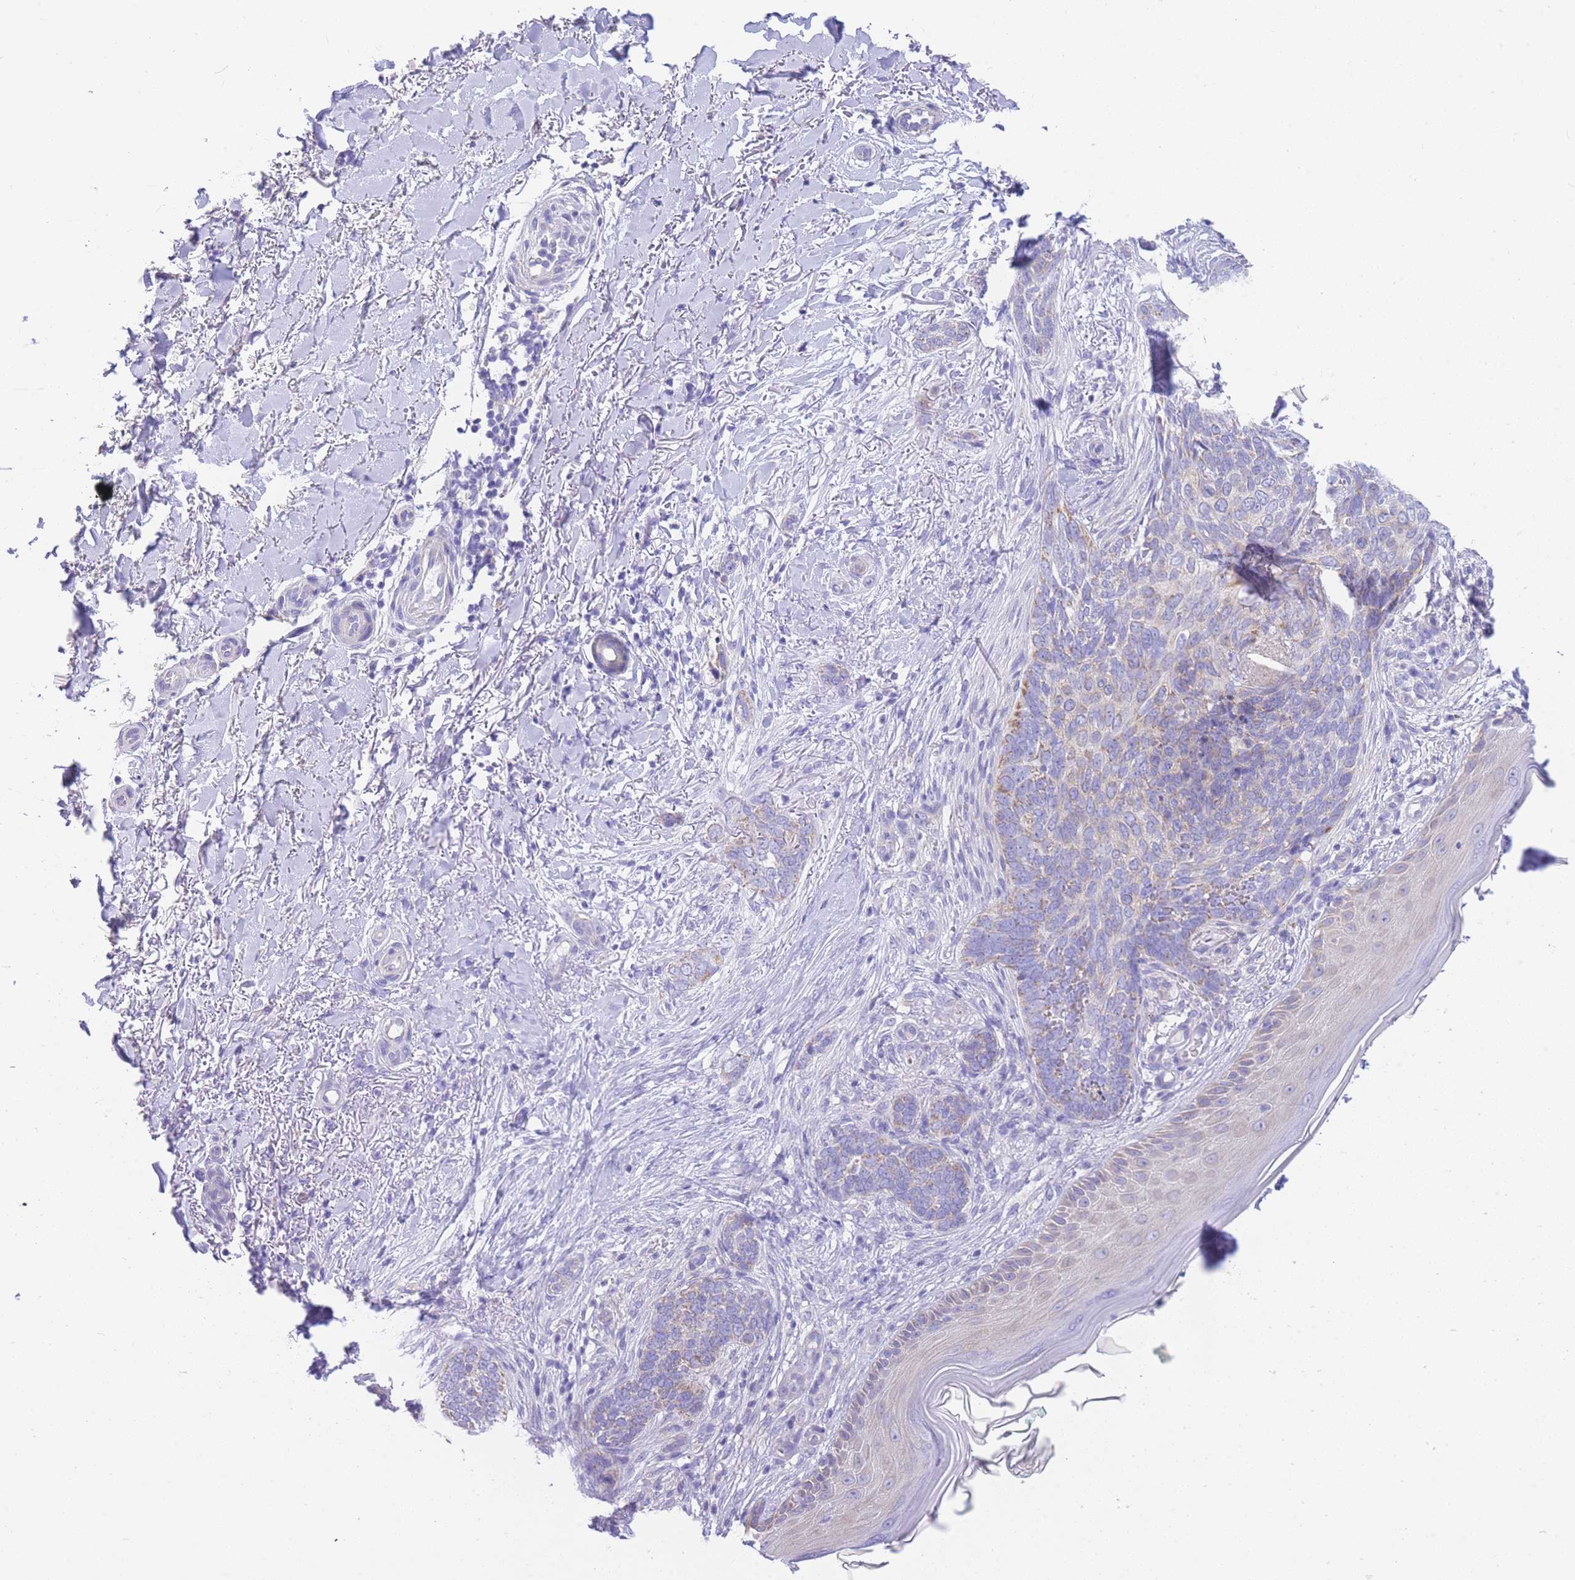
{"staining": {"intensity": "weak", "quantity": "<25%", "location": "cytoplasmic/membranous"}, "tissue": "skin cancer", "cell_type": "Tumor cells", "image_type": "cancer", "snomed": [{"axis": "morphology", "description": "Normal tissue, NOS"}, {"axis": "morphology", "description": "Basal cell carcinoma"}, {"axis": "topography", "description": "Skin"}], "caption": "Skin basal cell carcinoma was stained to show a protein in brown. There is no significant expression in tumor cells.", "gene": "ACSM4", "patient": {"sex": "female", "age": 67}}